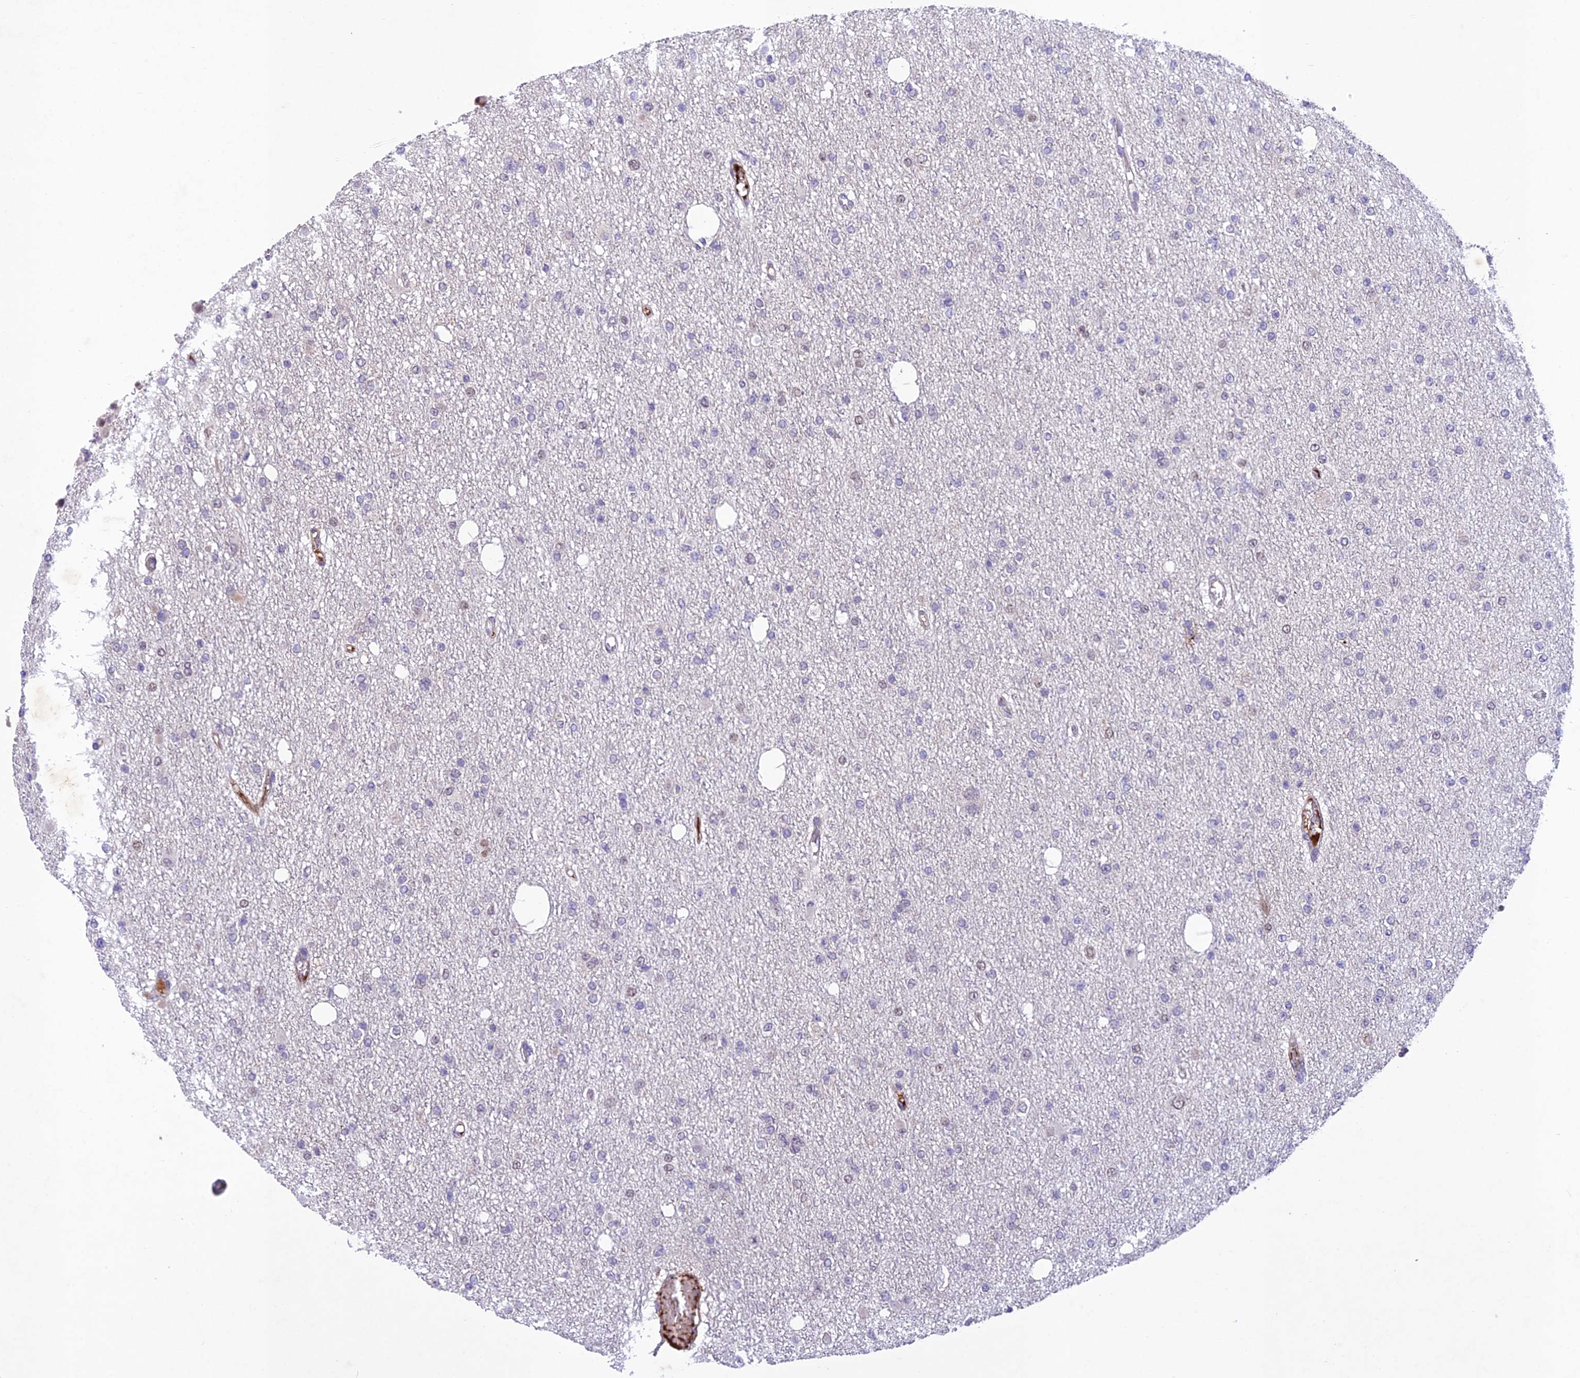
{"staining": {"intensity": "negative", "quantity": "none", "location": "none"}, "tissue": "glioma", "cell_type": "Tumor cells", "image_type": "cancer", "snomed": [{"axis": "morphology", "description": "Glioma, malignant, Low grade"}, {"axis": "topography", "description": "Brain"}], "caption": "Immunohistochemical staining of human malignant low-grade glioma shows no significant expression in tumor cells.", "gene": "ANKRD52", "patient": {"sex": "female", "age": 22}}